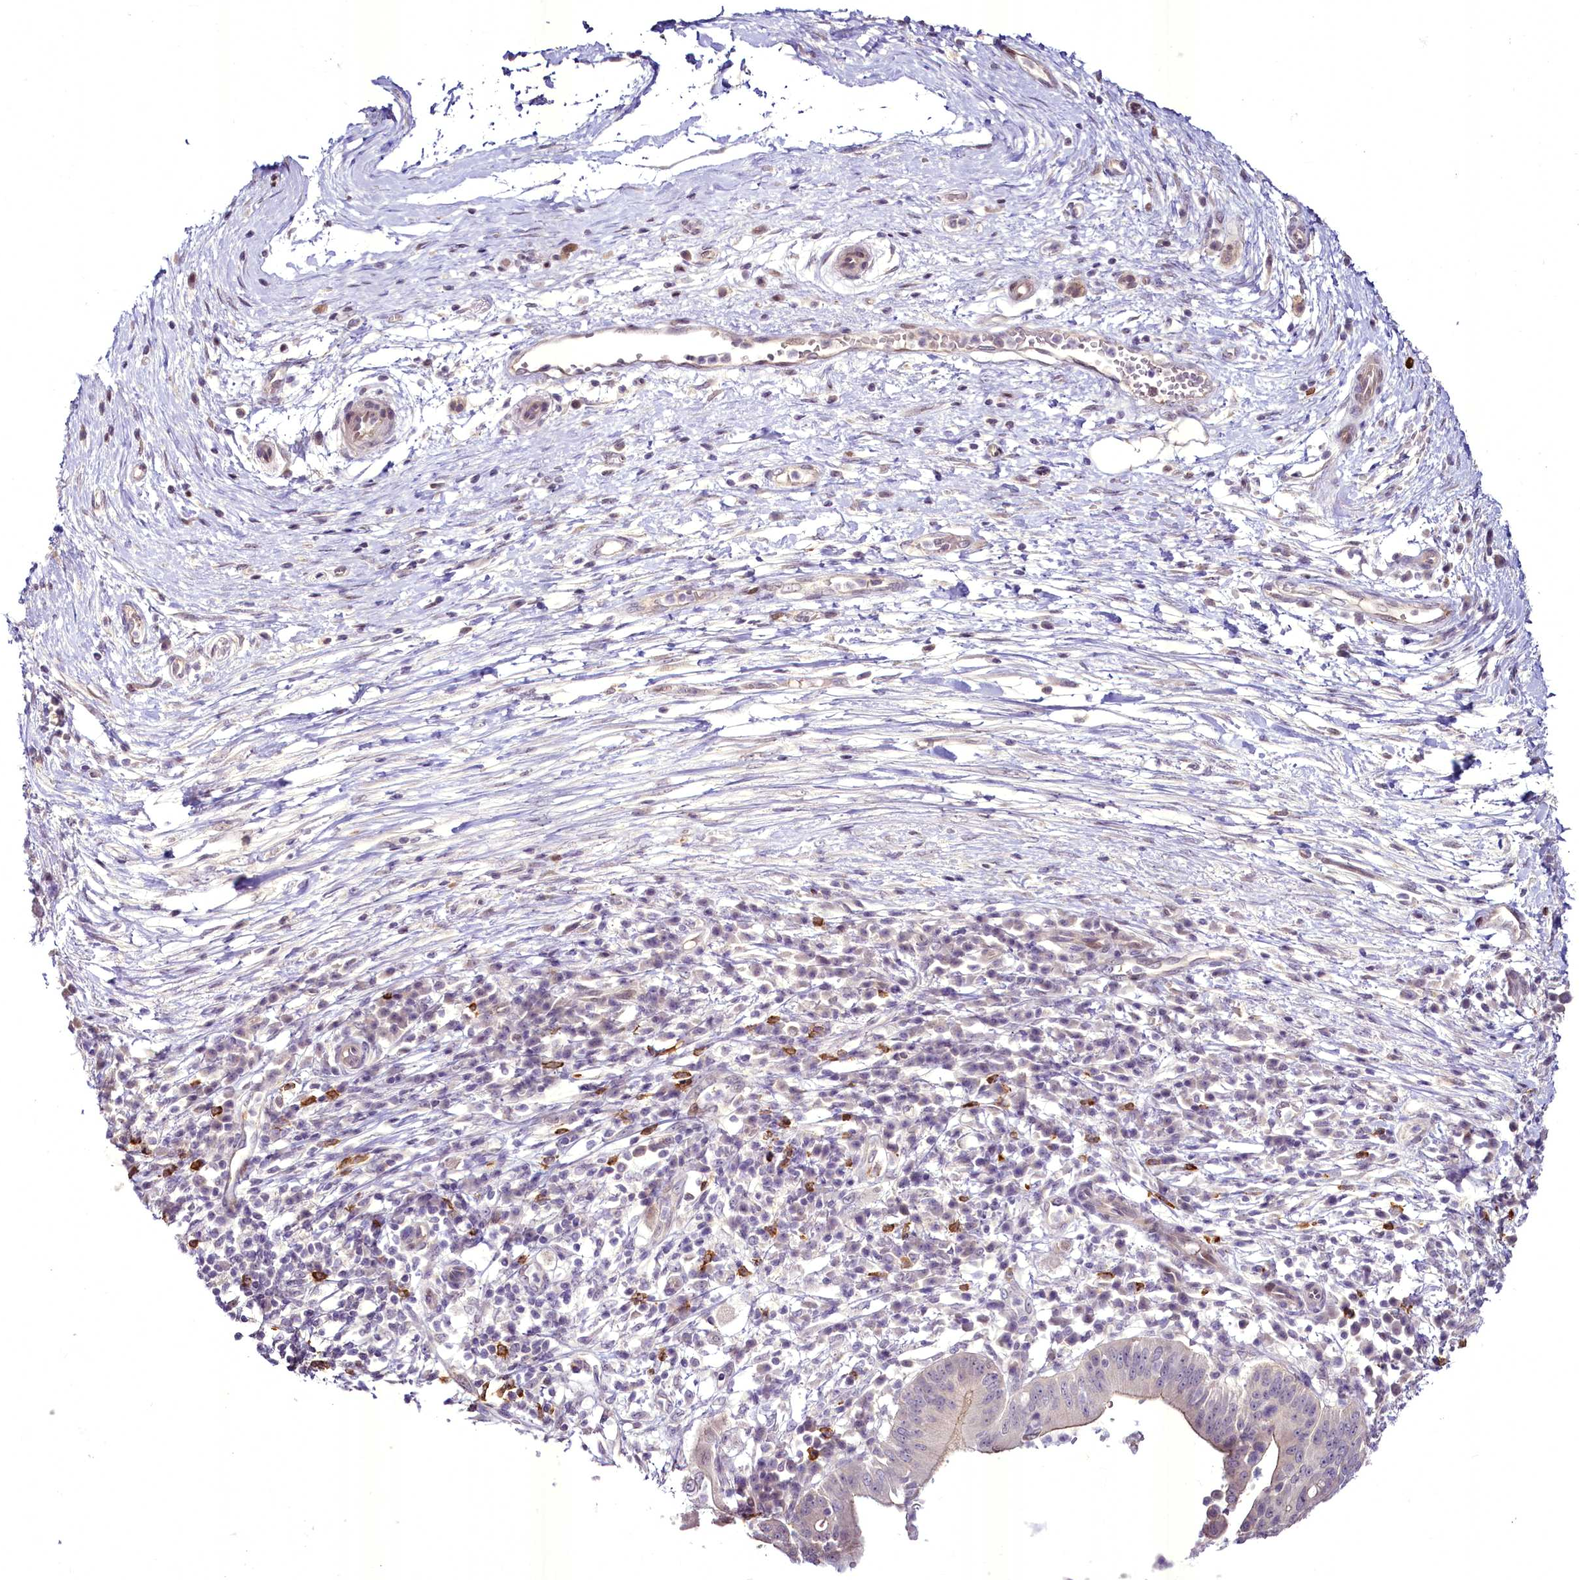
{"staining": {"intensity": "weak", "quantity": "<25%", "location": "cytoplasmic/membranous"}, "tissue": "pancreatic cancer", "cell_type": "Tumor cells", "image_type": "cancer", "snomed": [{"axis": "morphology", "description": "Adenocarcinoma, NOS"}, {"axis": "topography", "description": "Pancreas"}], "caption": "Immunohistochemical staining of adenocarcinoma (pancreatic) shows no significant staining in tumor cells.", "gene": "BANK1", "patient": {"sex": "male", "age": 68}}